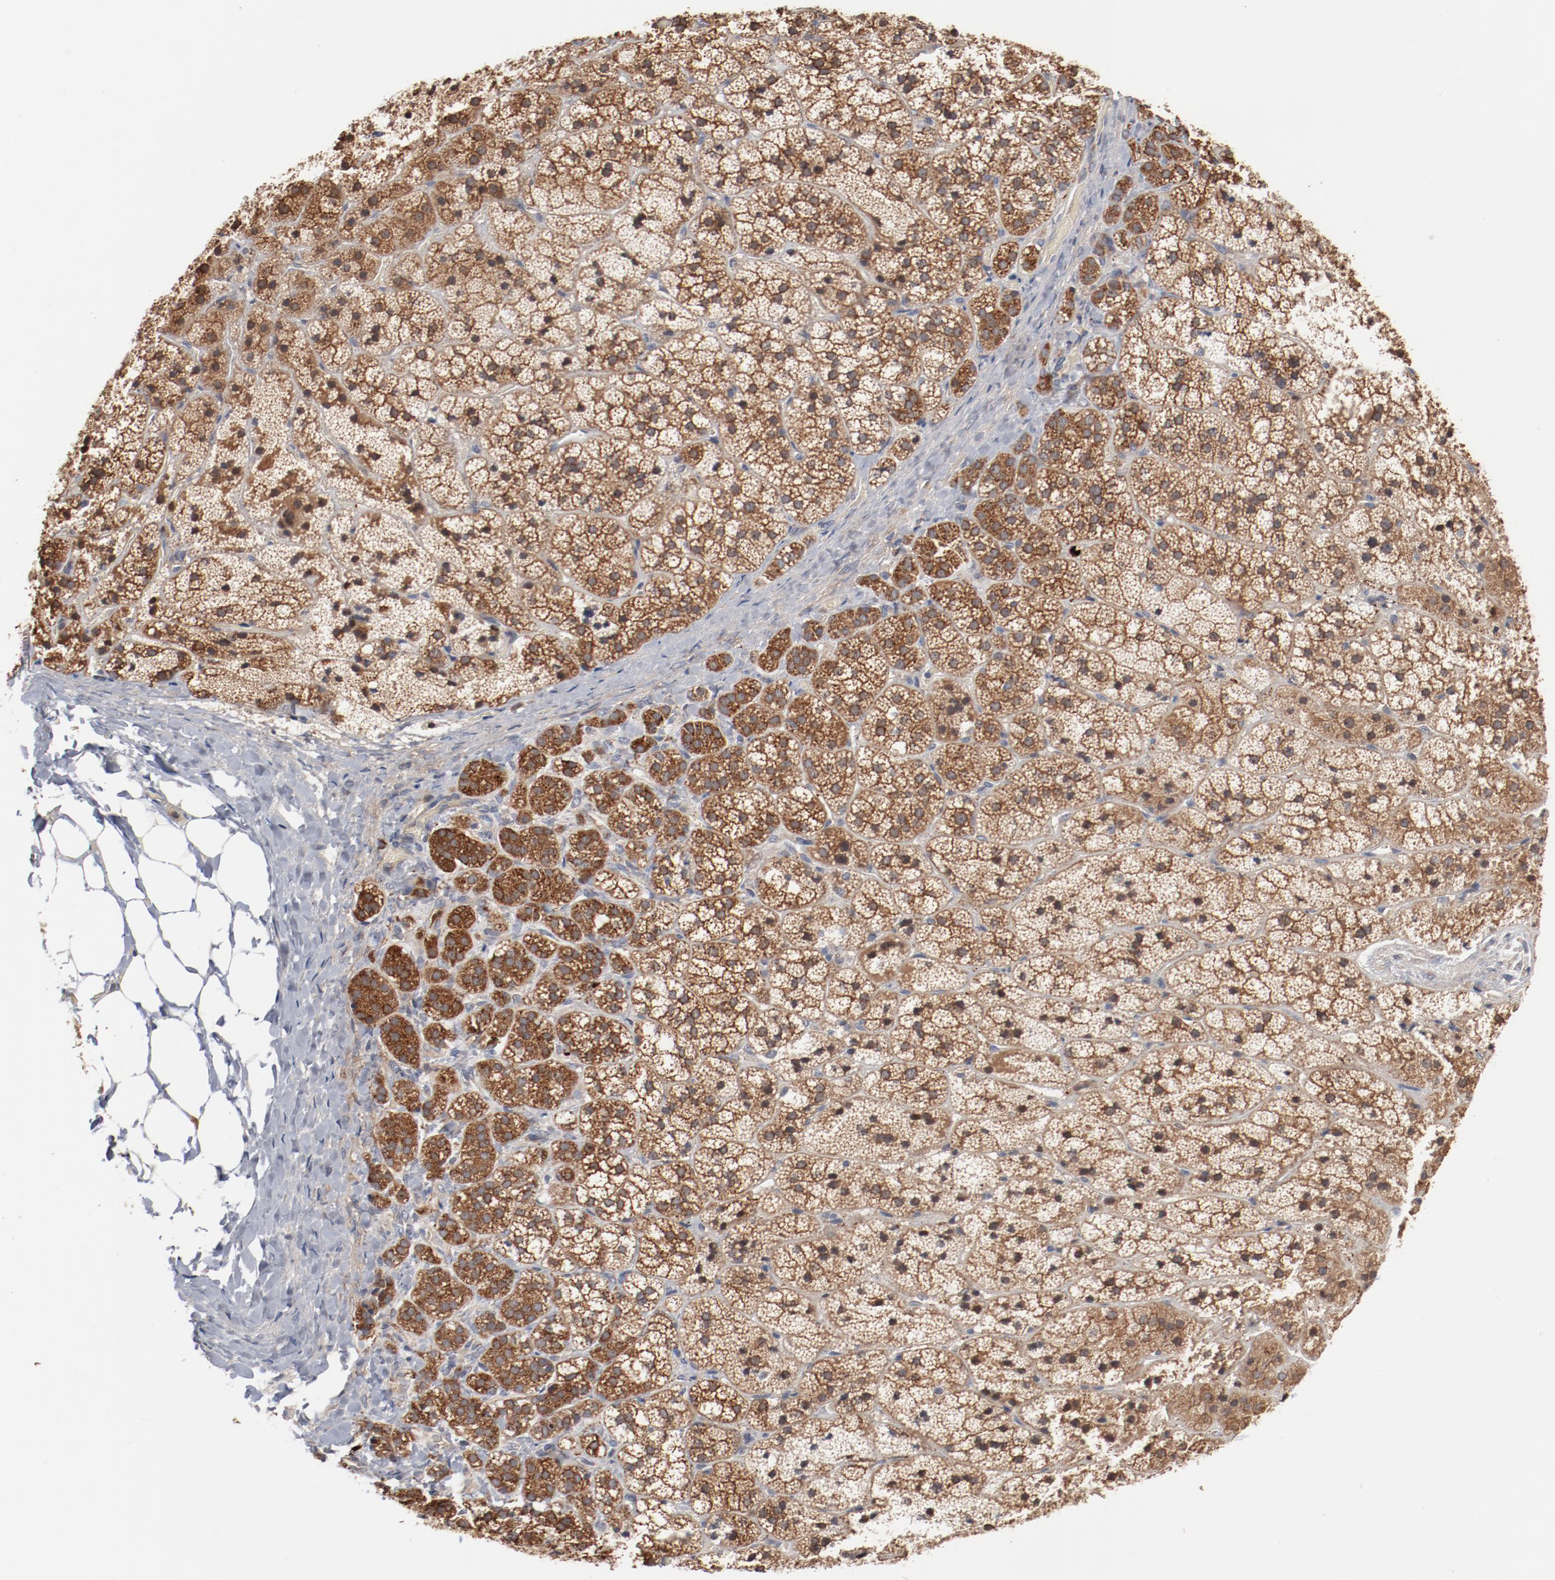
{"staining": {"intensity": "strong", "quantity": ">75%", "location": "cytoplasmic/membranous"}, "tissue": "adrenal gland", "cell_type": "Glandular cells", "image_type": "normal", "snomed": [{"axis": "morphology", "description": "Normal tissue, NOS"}, {"axis": "topography", "description": "Adrenal gland"}], "caption": "The photomicrograph shows a brown stain indicating the presence of a protein in the cytoplasmic/membranous of glandular cells in adrenal gland. The protein is shown in brown color, while the nuclei are stained blue.", "gene": "RNASE11", "patient": {"sex": "female", "age": 44}}